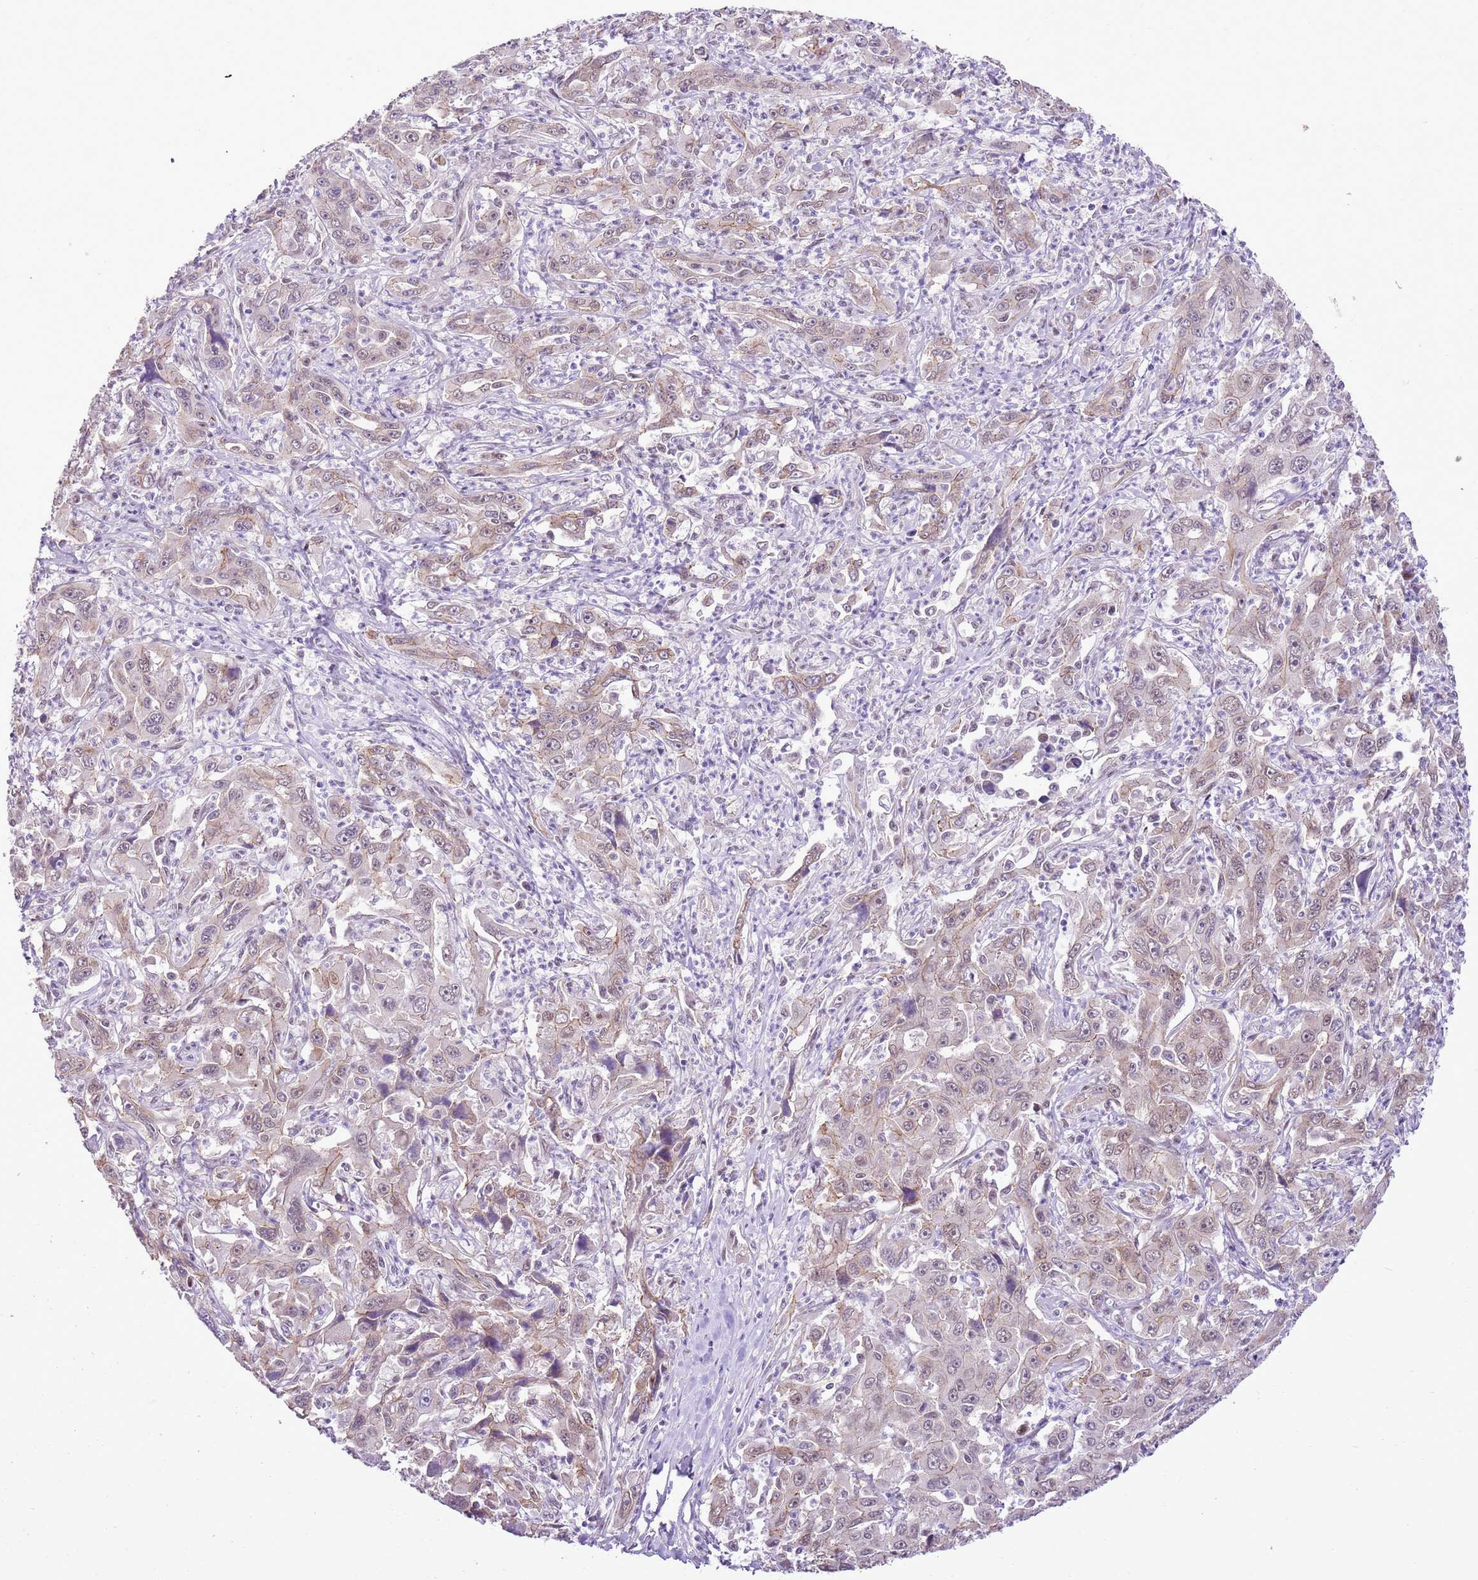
{"staining": {"intensity": "weak", "quantity": "25%-75%", "location": "nuclear"}, "tissue": "liver cancer", "cell_type": "Tumor cells", "image_type": "cancer", "snomed": [{"axis": "morphology", "description": "Carcinoma, Hepatocellular, NOS"}, {"axis": "topography", "description": "Liver"}], "caption": "Protein expression analysis of human hepatocellular carcinoma (liver) reveals weak nuclear positivity in about 25%-75% of tumor cells.", "gene": "NACC2", "patient": {"sex": "male", "age": 63}}